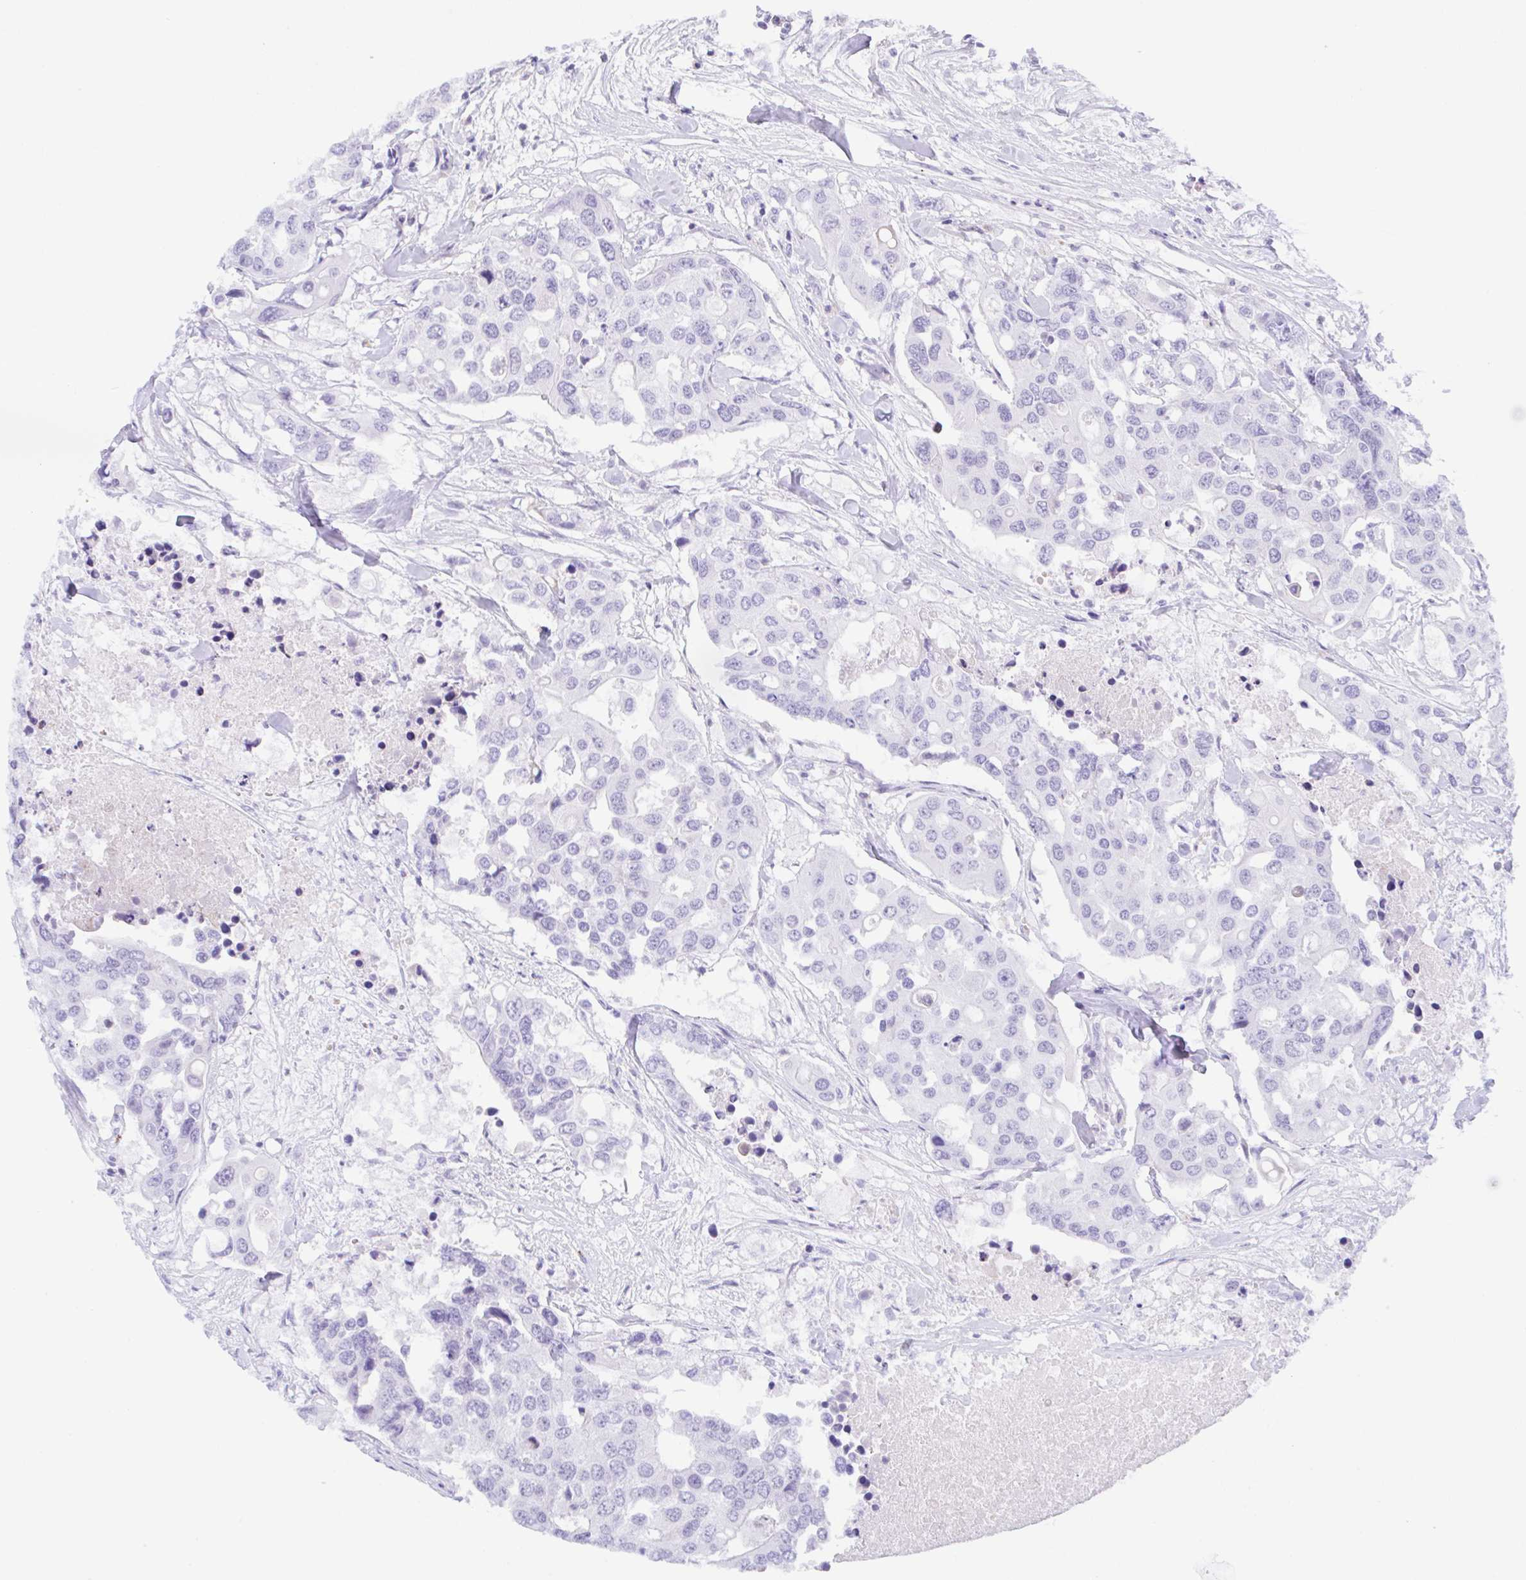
{"staining": {"intensity": "negative", "quantity": "none", "location": "none"}, "tissue": "colorectal cancer", "cell_type": "Tumor cells", "image_type": "cancer", "snomed": [{"axis": "morphology", "description": "Adenocarcinoma, NOS"}, {"axis": "topography", "description": "Colon"}], "caption": "Protein analysis of colorectal cancer (adenocarcinoma) demonstrates no significant positivity in tumor cells.", "gene": "ANKRD9", "patient": {"sex": "male", "age": 77}}